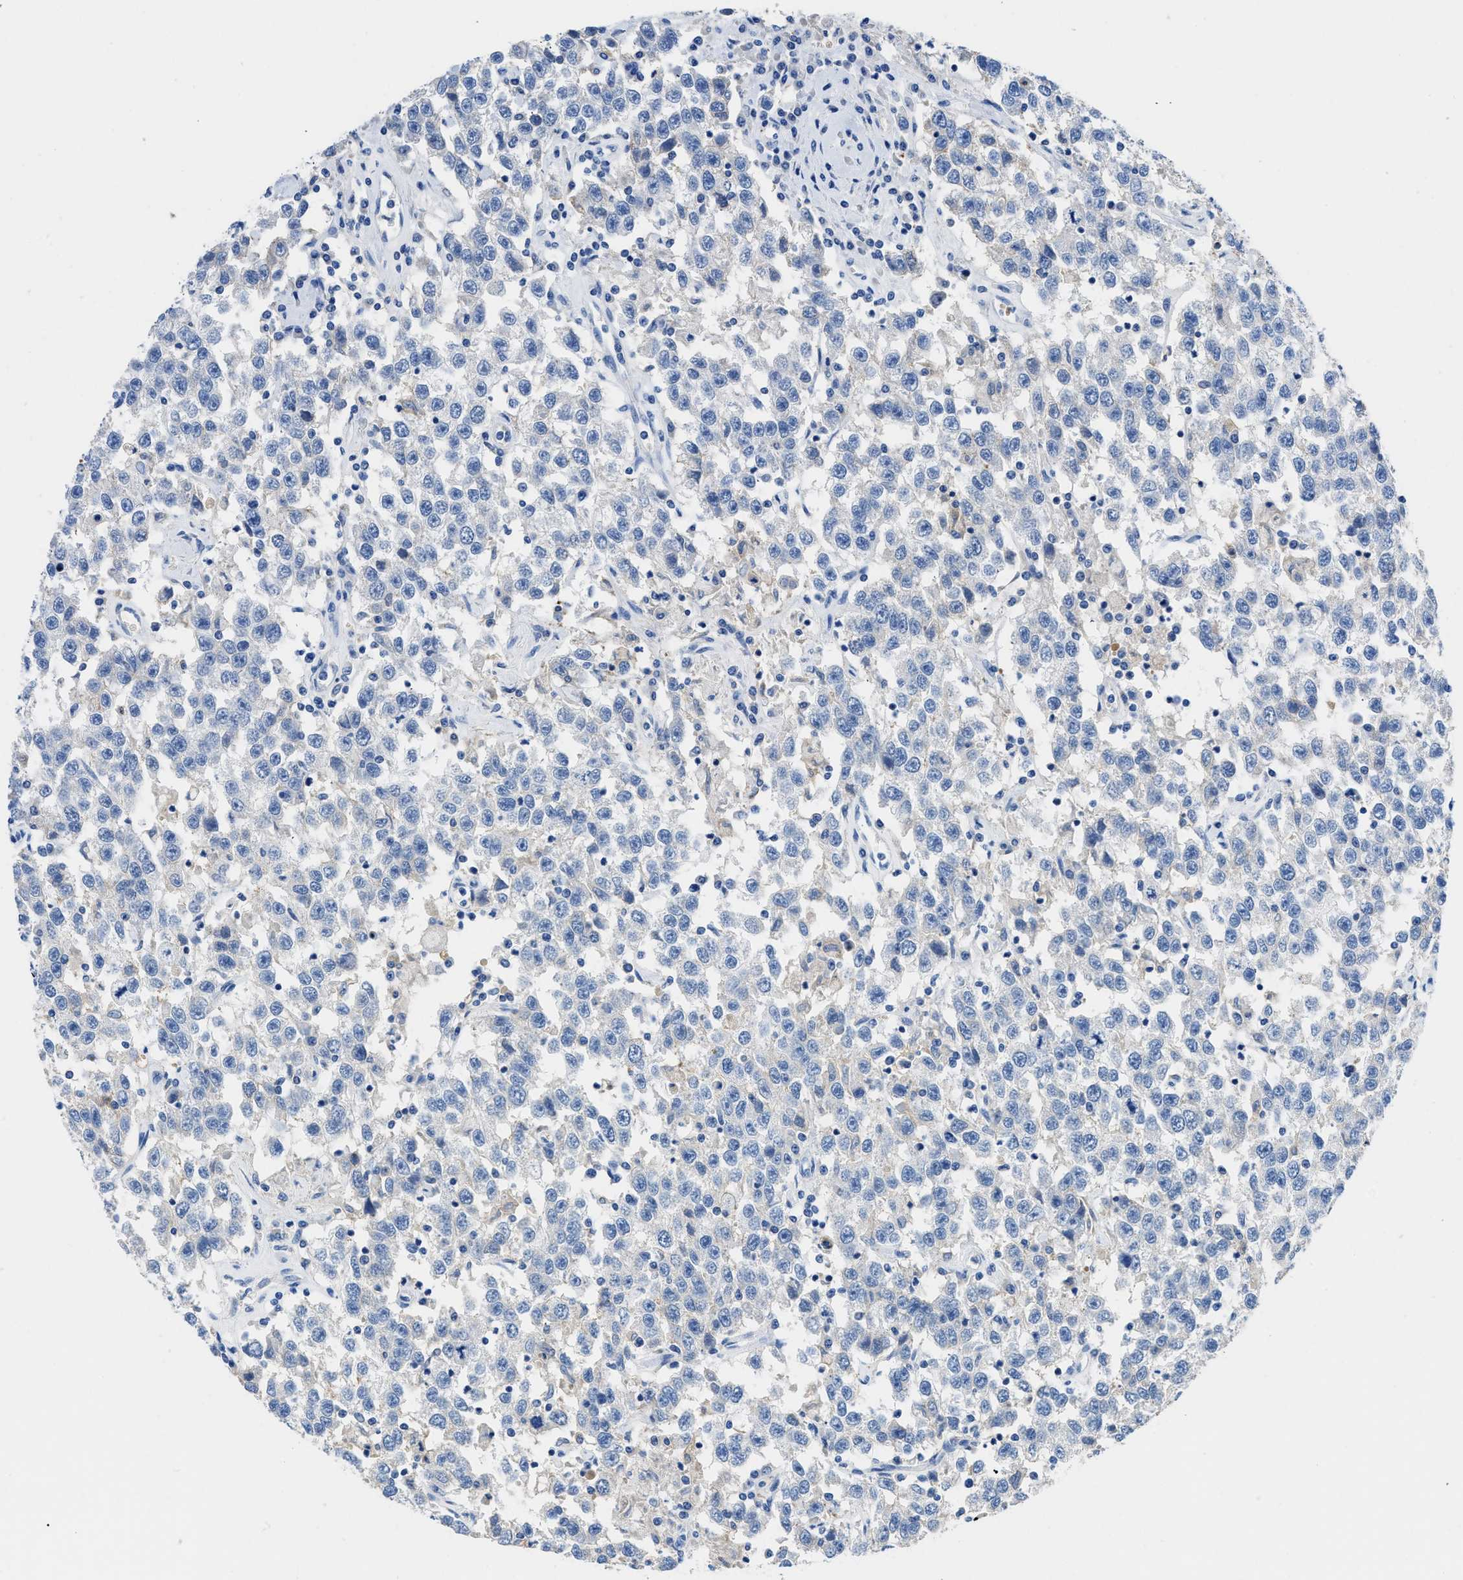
{"staining": {"intensity": "negative", "quantity": "none", "location": "none"}, "tissue": "testis cancer", "cell_type": "Tumor cells", "image_type": "cancer", "snomed": [{"axis": "morphology", "description": "Seminoma, NOS"}, {"axis": "topography", "description": "Testis"}], "caption": "Immunohistochemistry micrograph of neoplastic tissue: seminoma (testis) stained with DAB displays no significant protein expression in tumor cells.", "gene": "NEB", "patient": {"sex": "male", "age": 41}}